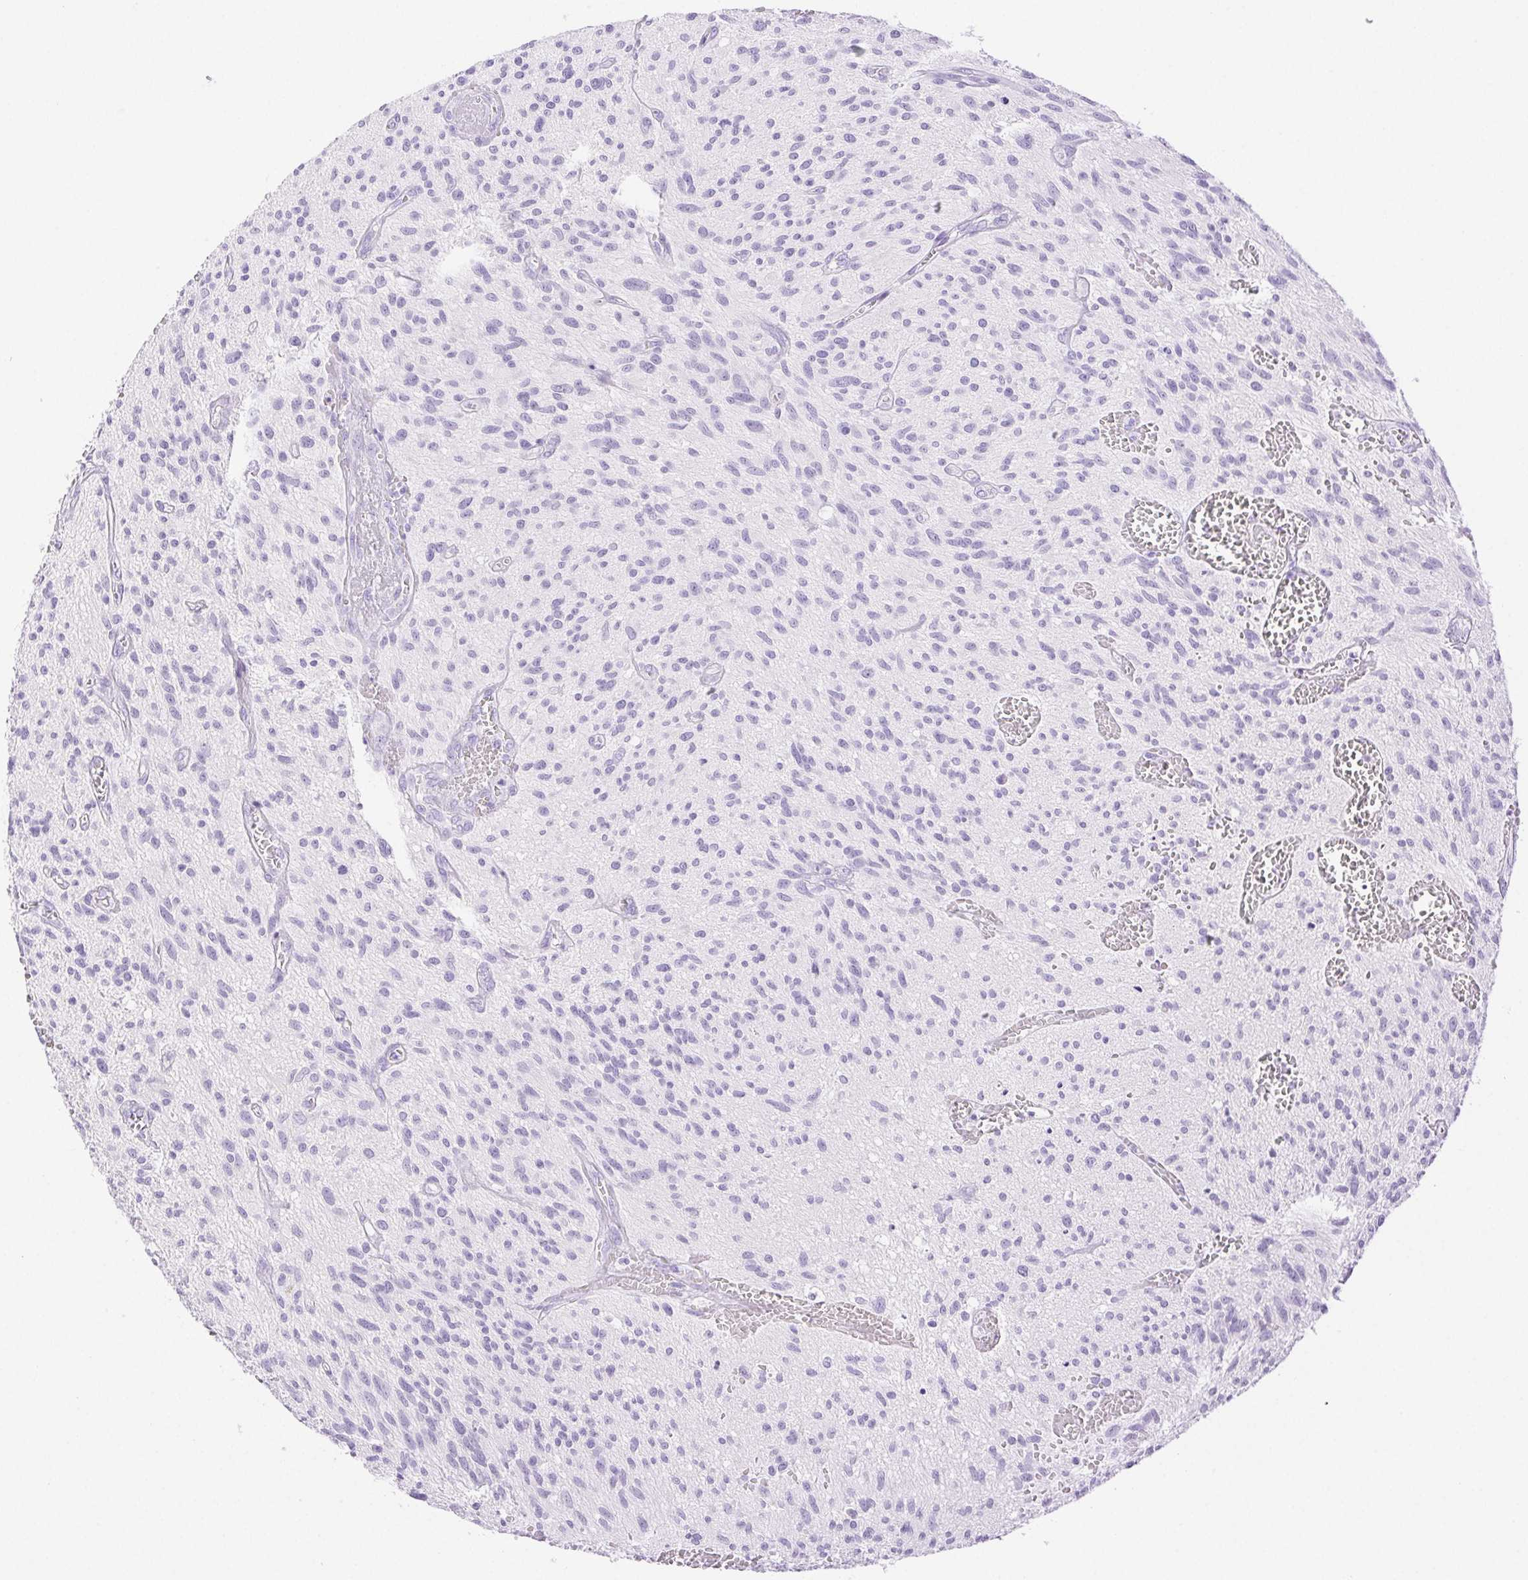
{"staining": {"intensity": "negative", "quantity": "none", "location": "none"}, "tissue": "glioma", "cell_type": "Tumor cells", "image_type": "cancer", "snomed": [{"axis": "morphology", "description": "Glioma, malignant, High grade"}, {"axis": "topography", "description": "Brain"}], "caption": "Image shows no significant protein staining in tumor cells of glioma.", "gene": "SPACA4", "patient": {"sex": "male", "age": 75}}